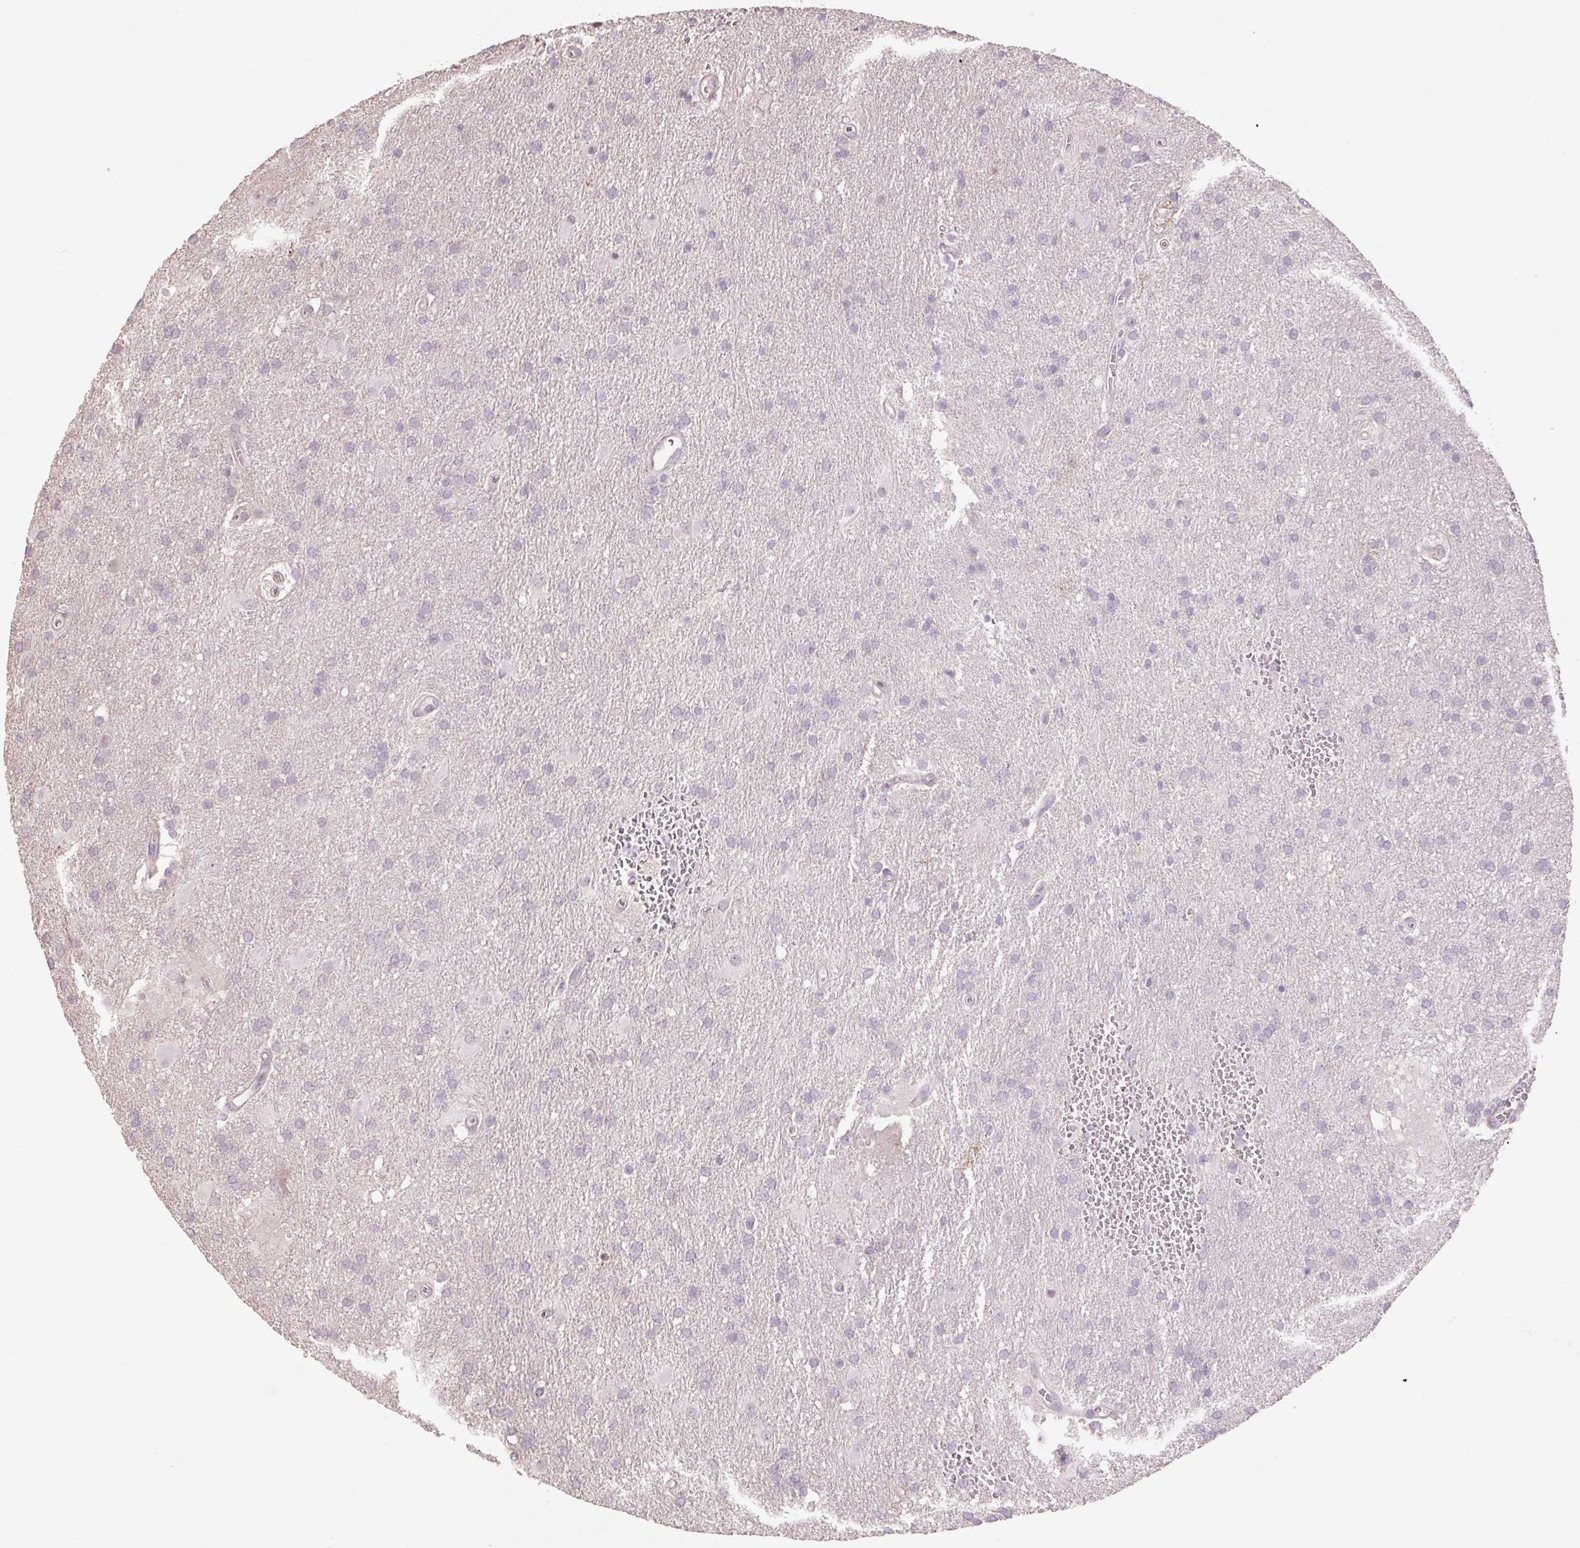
{"staining": {"intensity": "negative", "quantity": "none", "location": "none"}, "tissue": "glioma", "cell_type": "Tumor cells", "image_type": "cancer", "snomed": [{"axis": "morphology", "description": "Glioma, malignant, Low grade"}, {"axis": "topography", "description": "Brain"}], "caption": "High power microscopy micrograph of an immunohistochemistry photomicrograph of malignant glioma (low-grade), revealing no significant staining in tumor cells. (Stains: DAB IHC with hematoxylin counter stain, Microscopy: brightfield microscopy at high magnification).", "gene": "ZNF552", "patient": {"sex": "male", "age": 66}}